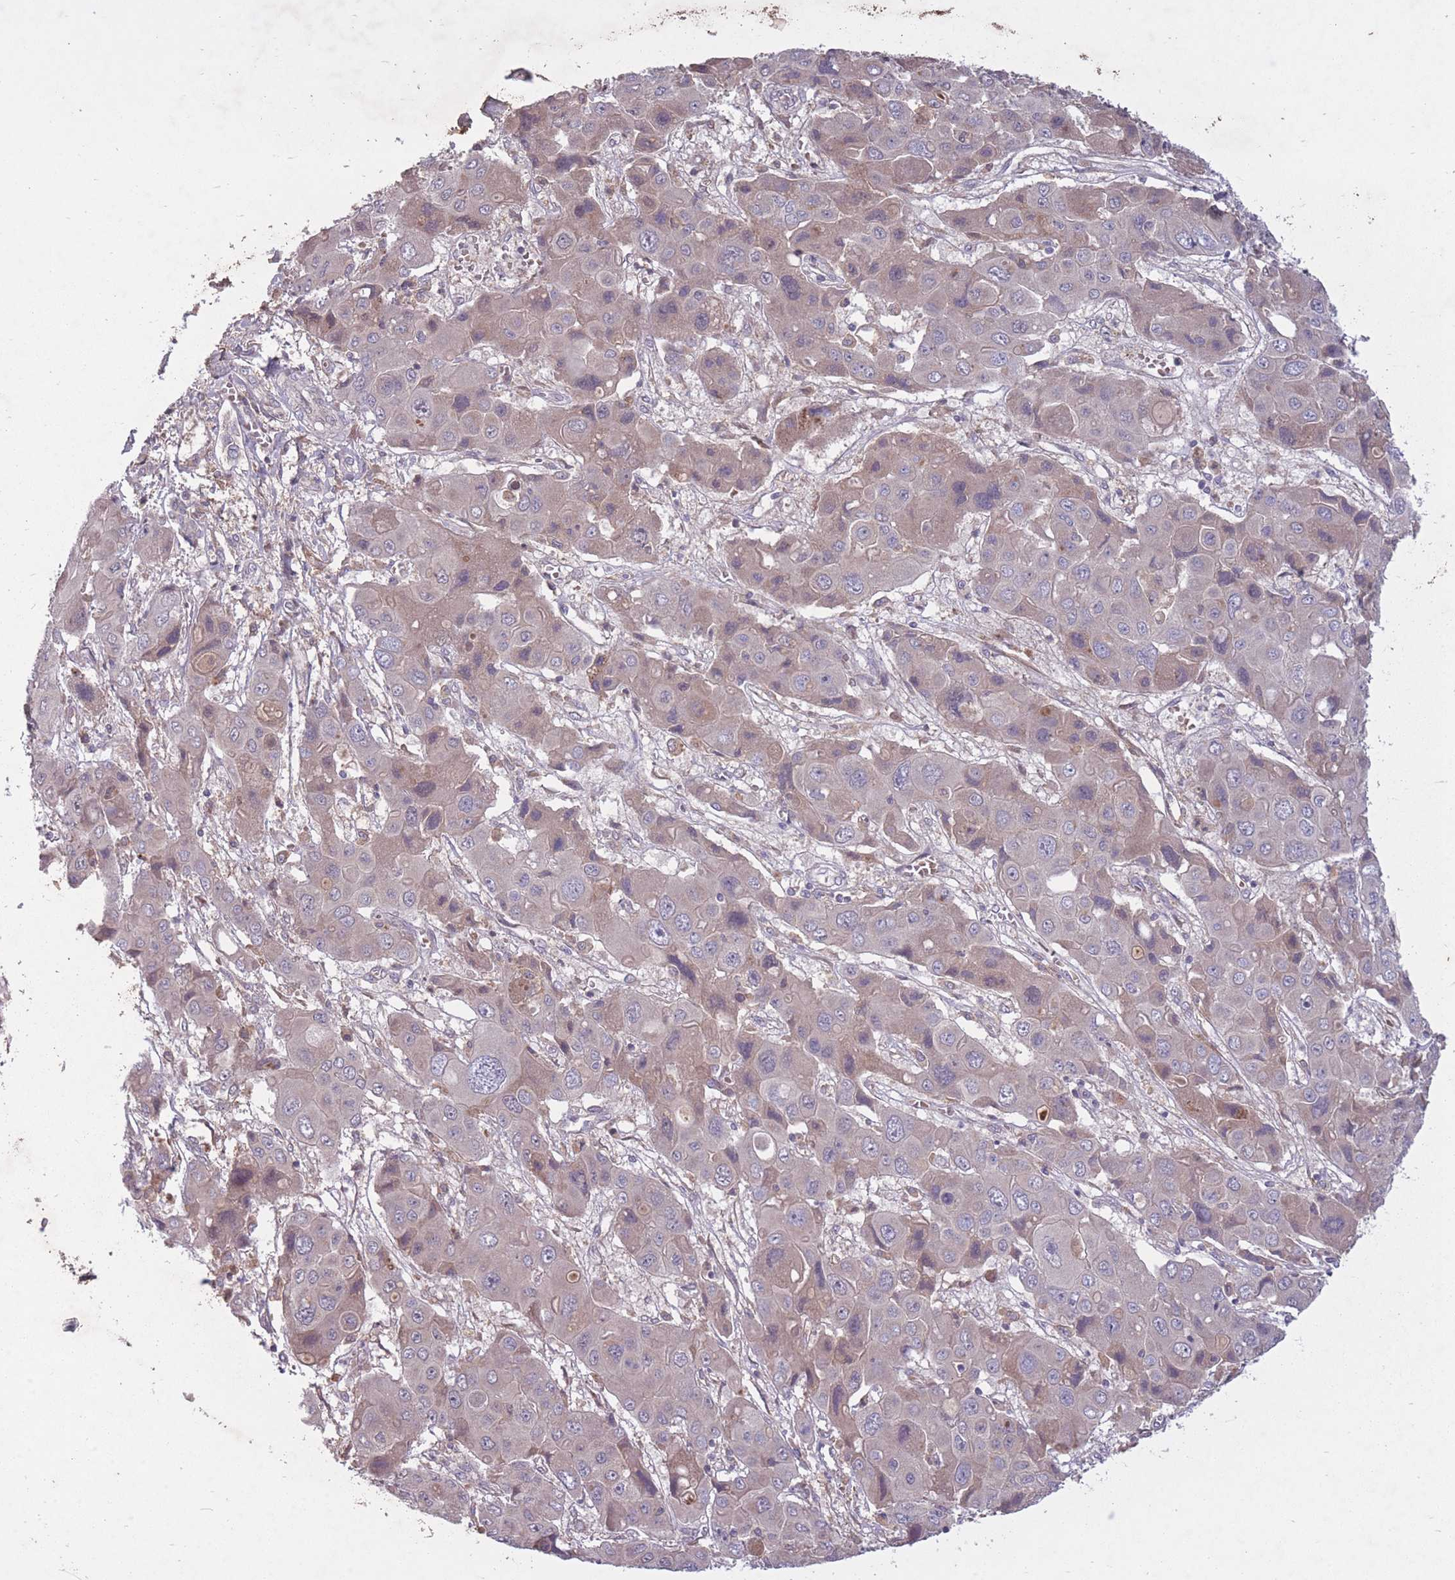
{"staining": {"intensity": "weak", "quantity": "<25%", "location": "cytoplasmic/membranous"}, "tissue": "liver cancer", "cell_type": "Tumor cells", "image_type": "cancer", "snomed": [{"axis": "morphology", "description": "Cholangiocarcinoma"}, {"axis": "topography", "description": "Liver"}], "caption": "Micrograph shows no significant protein expression in tumor cells of liver cholangiocarcinoma.", "gene": "OR2V2", "patient": {"sex": "male", "age": 67}}